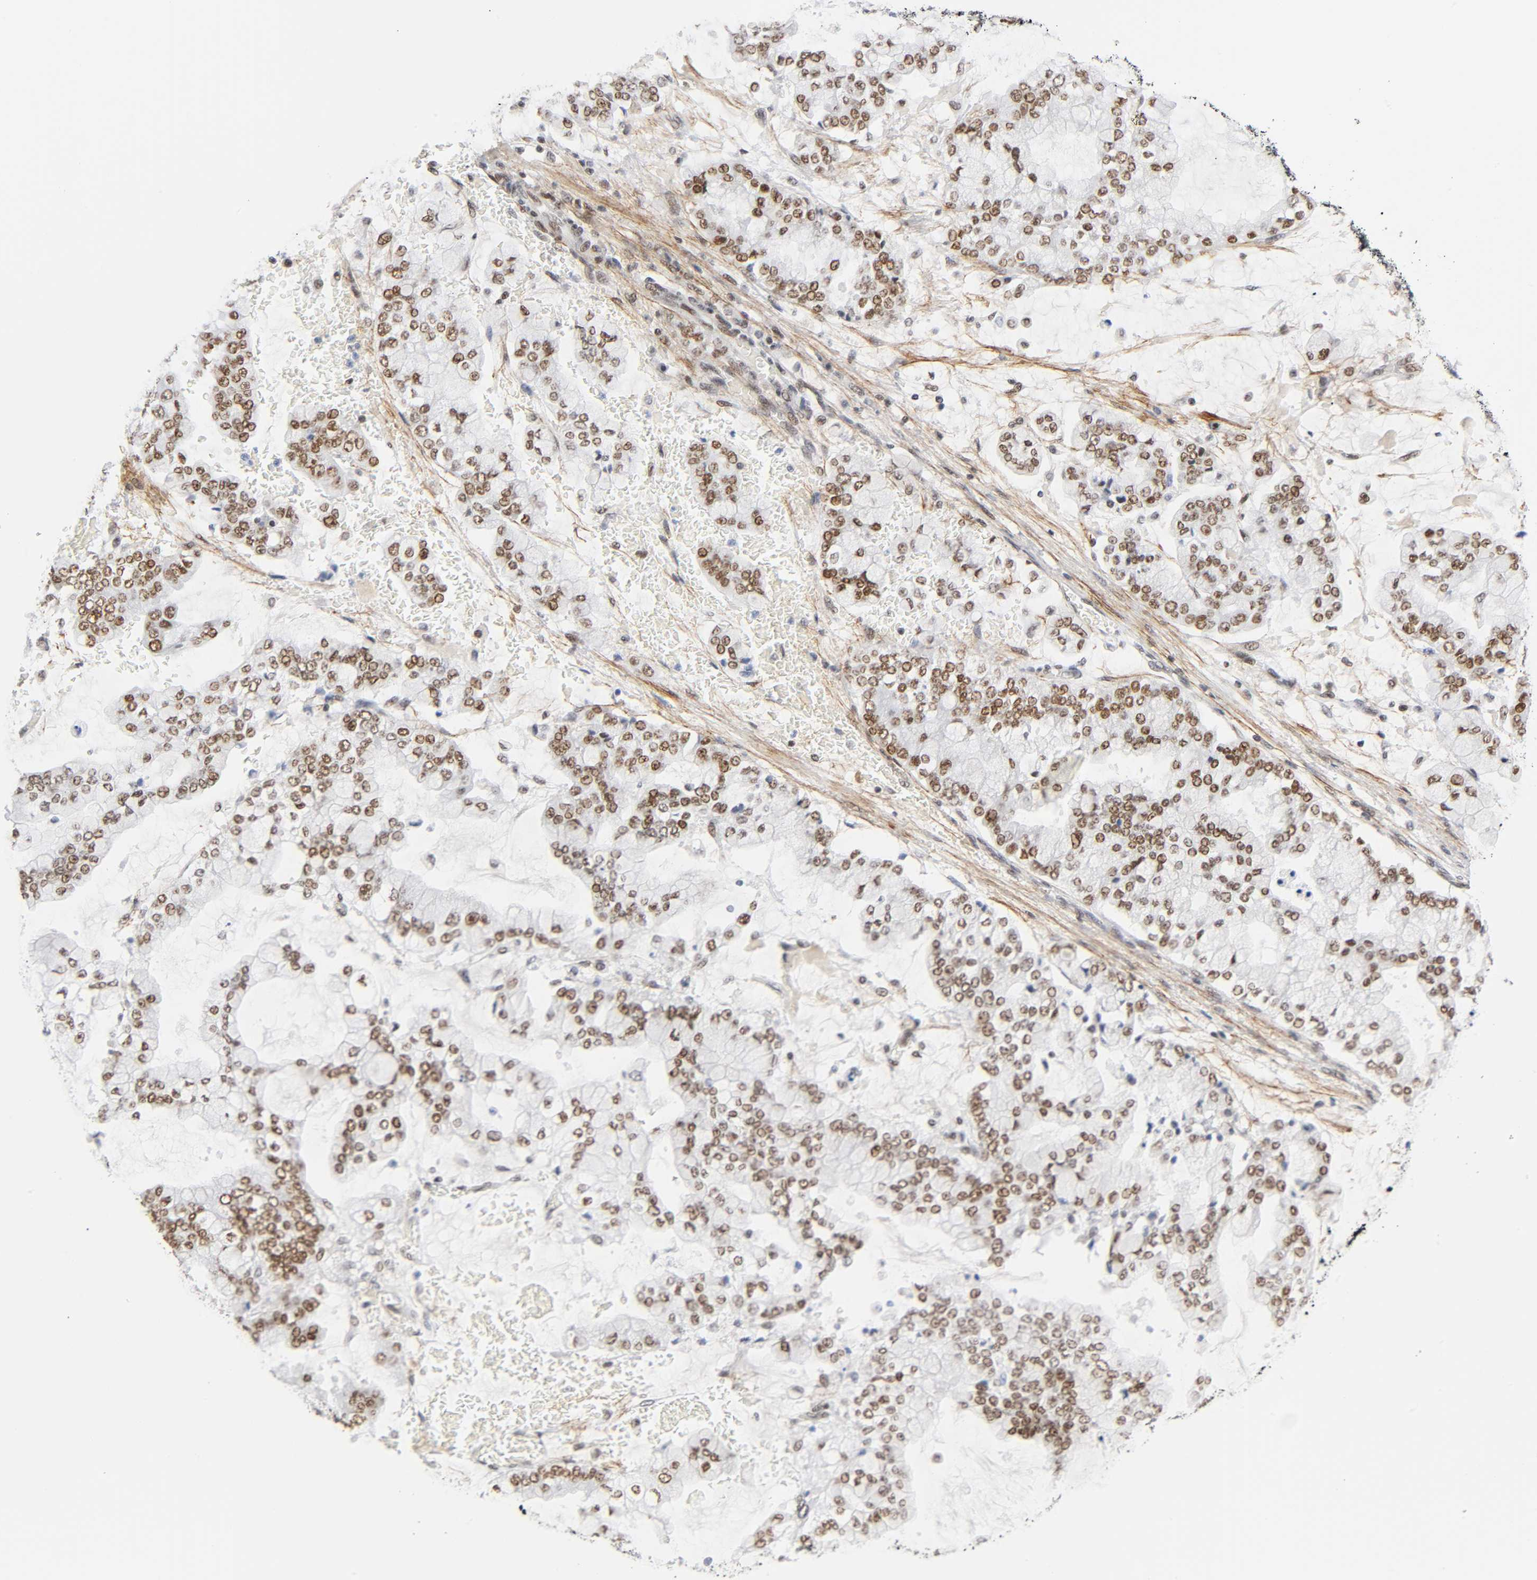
{"staining": {"intensity": "moderate", "quantity": ">75%", "location": "nuclear"}, "tissue": "stomach cancer", "cell_type": "Tumor cells", "image_type": "cancer", "snomed": [{"axis": "morphology", "description": "Normal tissue, NOS"}, {"axis": "morphology", "description": "Adenocarcinoma, NOS"}, {"axis": "topography", "description": "Stomach, upper"}, {"axis": "topography", "description": "Stomach"}], "caption": "Immunohistochemistry (IHC) of stomach cancer (adenocarcinoma) displays medium levels of moderate nuclear positivity in approximately >75% of tumor cells.", "gene": "DIDO1", "patient": {"sex": "male", "age": 76}}